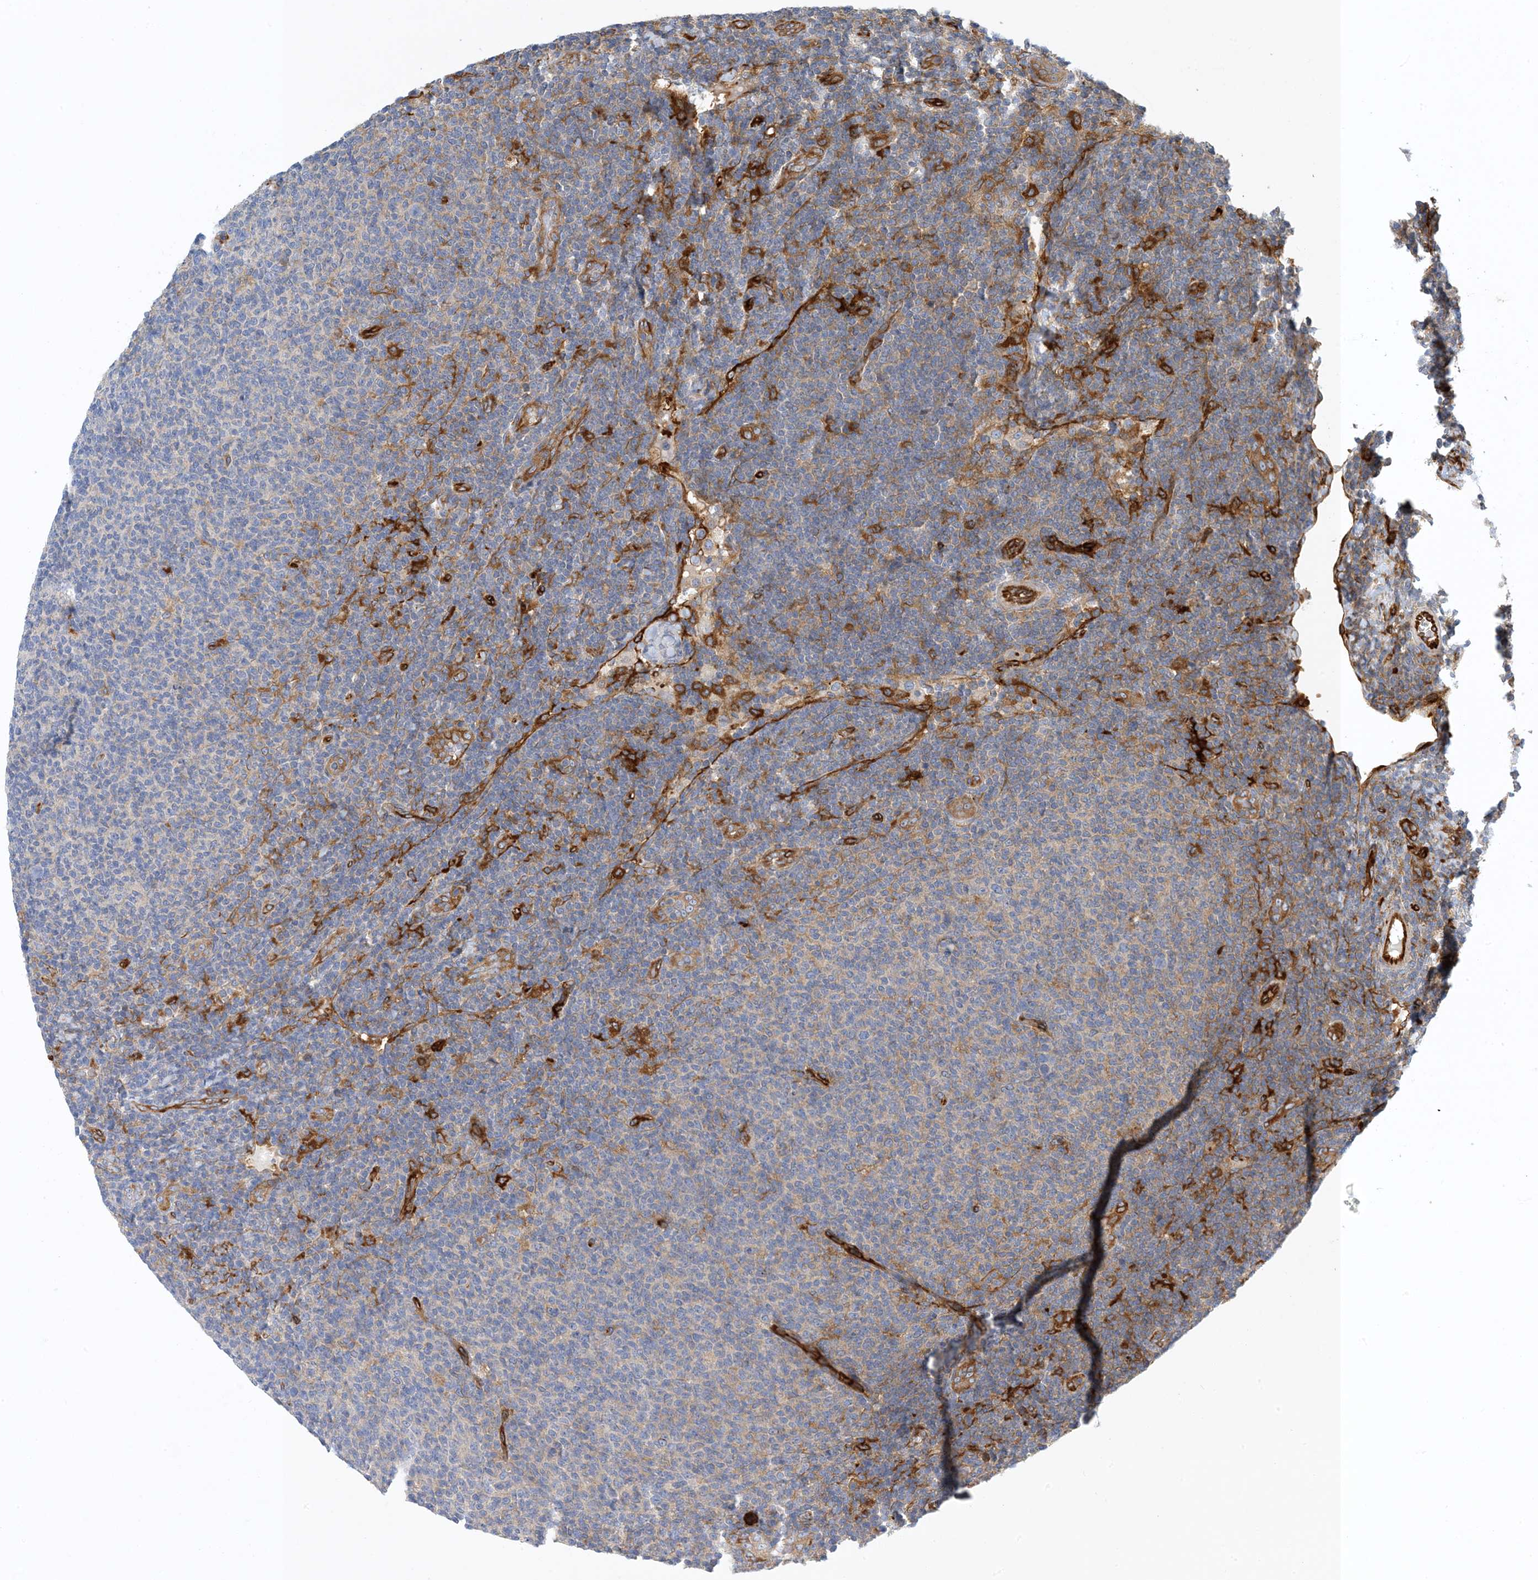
{"staining": {"intensity": "negative", "quantity": "none", "location": "none"}, "tissue": "lymphoma", "cell_type": "Tumor cells", "image_type": "cancer", "snomed": [{"axis": "morphology", "description": "Malignant lymphoma, non-Hodgkin's type, Low grade"}, {"axis": "topography", "description": "Lymph node"}], "caption": "Immunohistochemistry photomicrograph of neoplastic tissue: malignant lymphoma, non-Hodgkin's type (low-grade) stained with DAB (3,3'-diaminobenzidine) shows no significant protein staining in tumor cells.", "gene": "PCDHA2", "patient": {"sex": "male", "age": 66}}